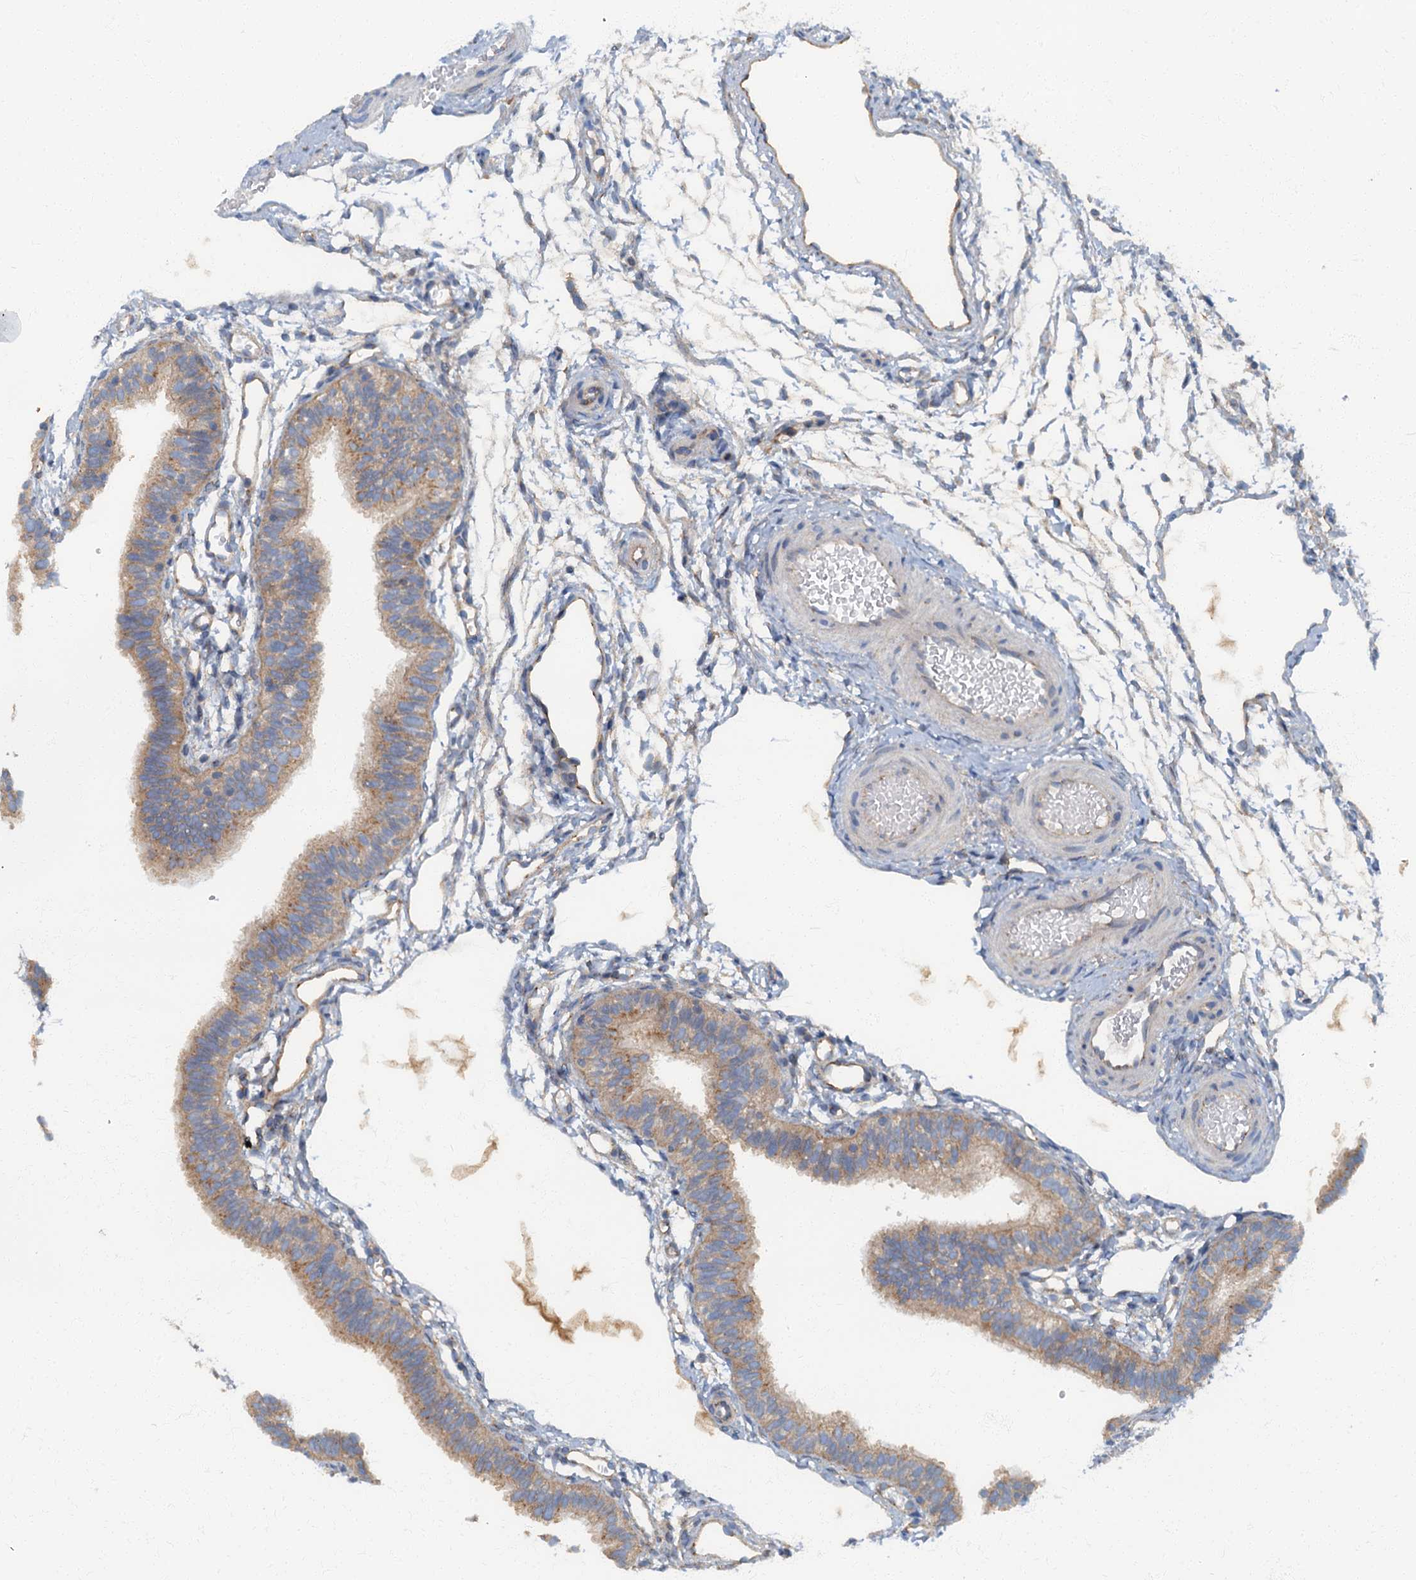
{"staining": {"intensity": "weak", "quantity": "25%-75%", "location": "cytoplasmic/membranous"}, "tissue": "fallopian tube", "cell_type": "Glandular cells", "image_type": "normal", "snomed": [{"axis": "morphology", "description": "Normal tissue, NOS"}, {"axis": "topography", "description": "Fallopian tube"}], "caption": "Fallopian tube stained with DAB IHC exhibits low levels of weak cytoplasmic/membranous staining in approximately 25%-75% of glandular cells. The staining was performed using DAB, with brown indicating positive protein expression. Nuclei are stained blue with hematoxylin.", "gene": "ARL11", "patient": {"sex": "female", "age": 35}}